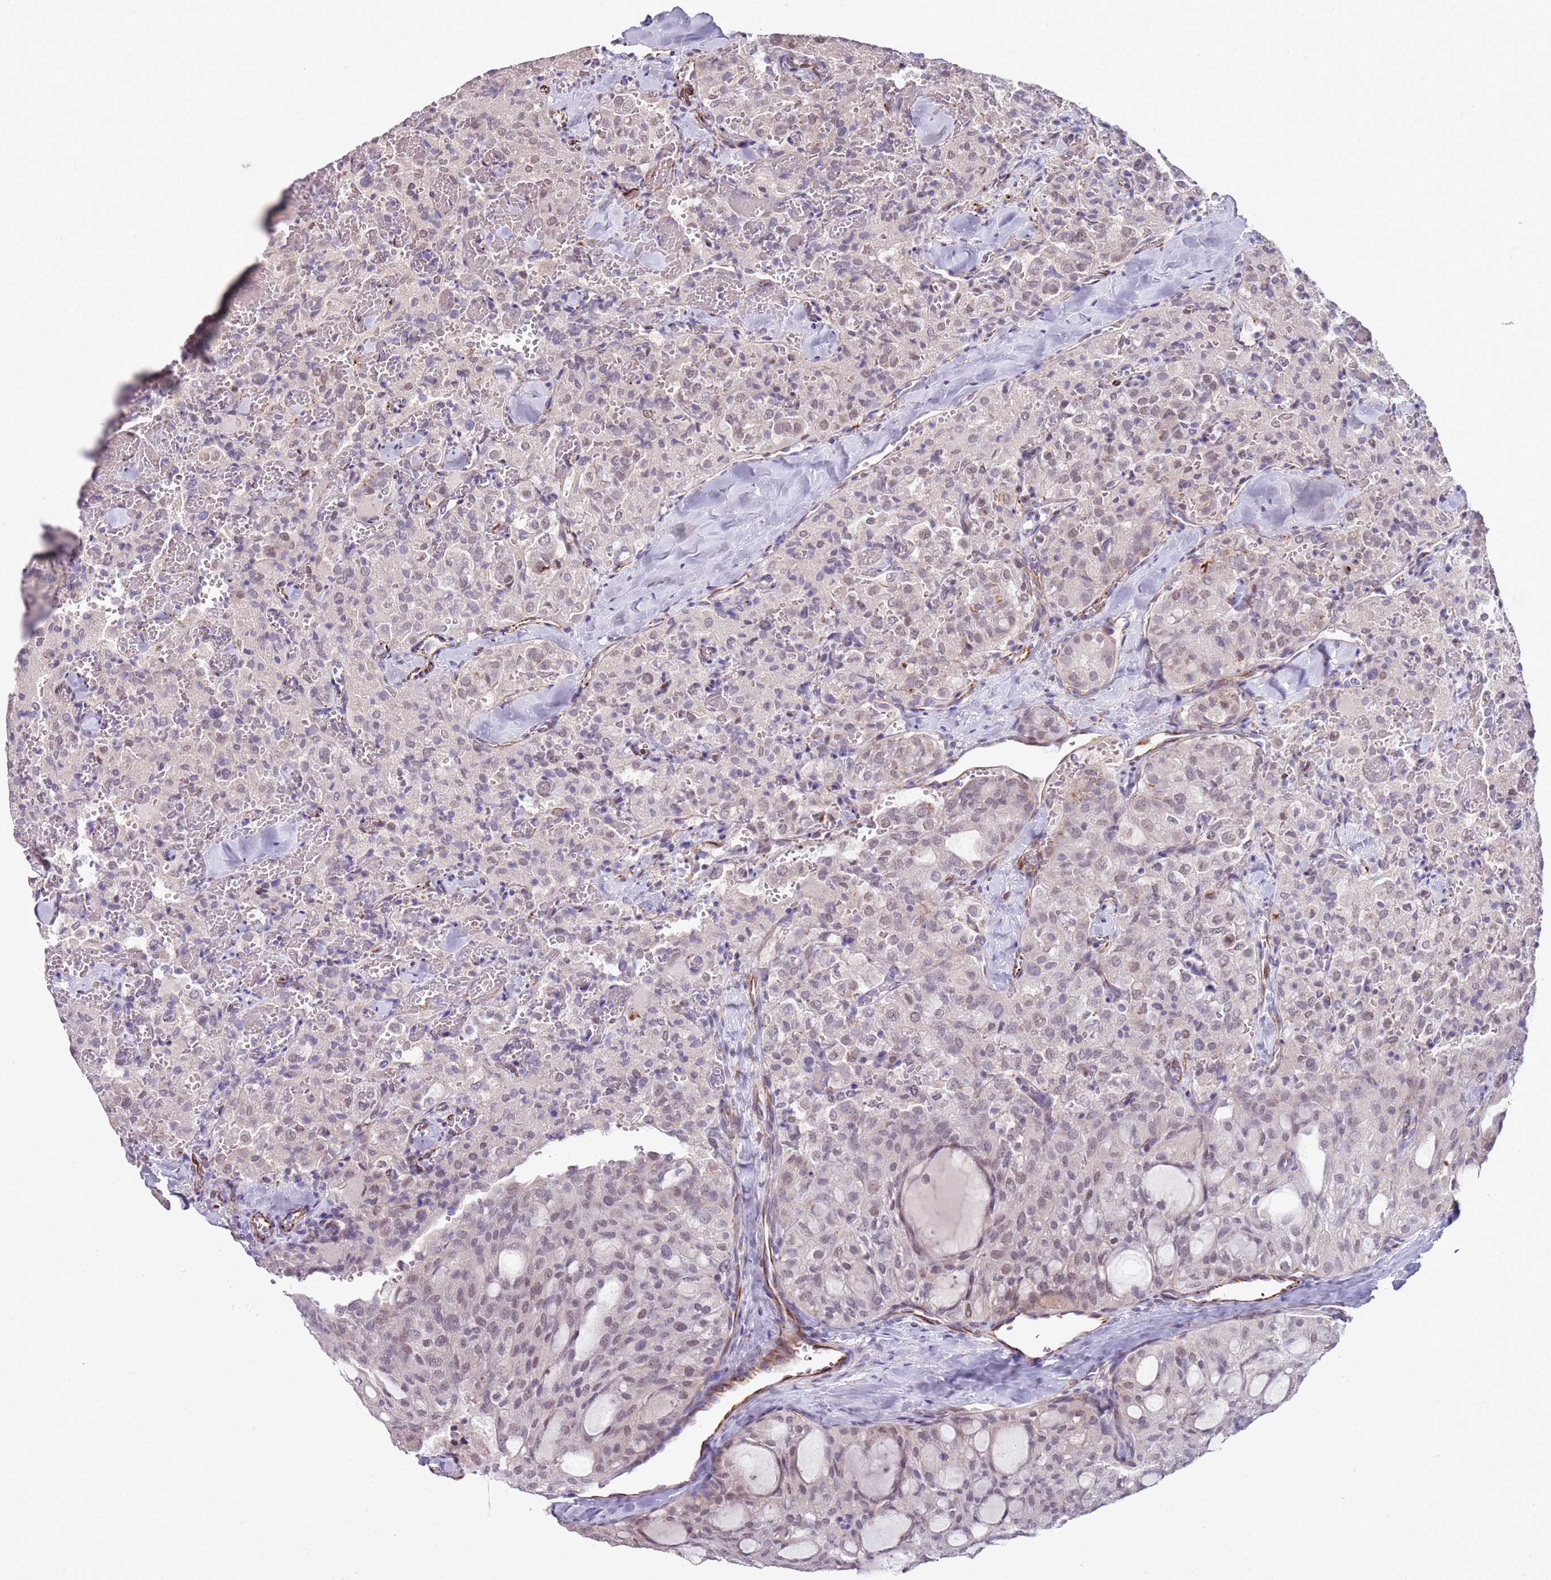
{"staining": {"intensity": "negative", "quantity": "none", "location": "none"}, "tissue": "thyroid cancer", "cell_type": "Tumor cells", "image_type": "cancer", "snomed": [{"axis": "morphology", "description": "Follicular adenoma carcinoma, NOS"}, {"axis": "topography", "description": "Thyroid gland"}], "caption": "The immunohistochemistry (IHC) photomicrograph has no significant positivity in tumor cells of thyroid follicular adenoma carcinoma tissue. Brightfield microscopy of IHC stained with DAB (brown) and hematoxylin (blue), captured at high magnification.", "gene": "NBPF3", "patient": {"sex": "male", "age": 75}}